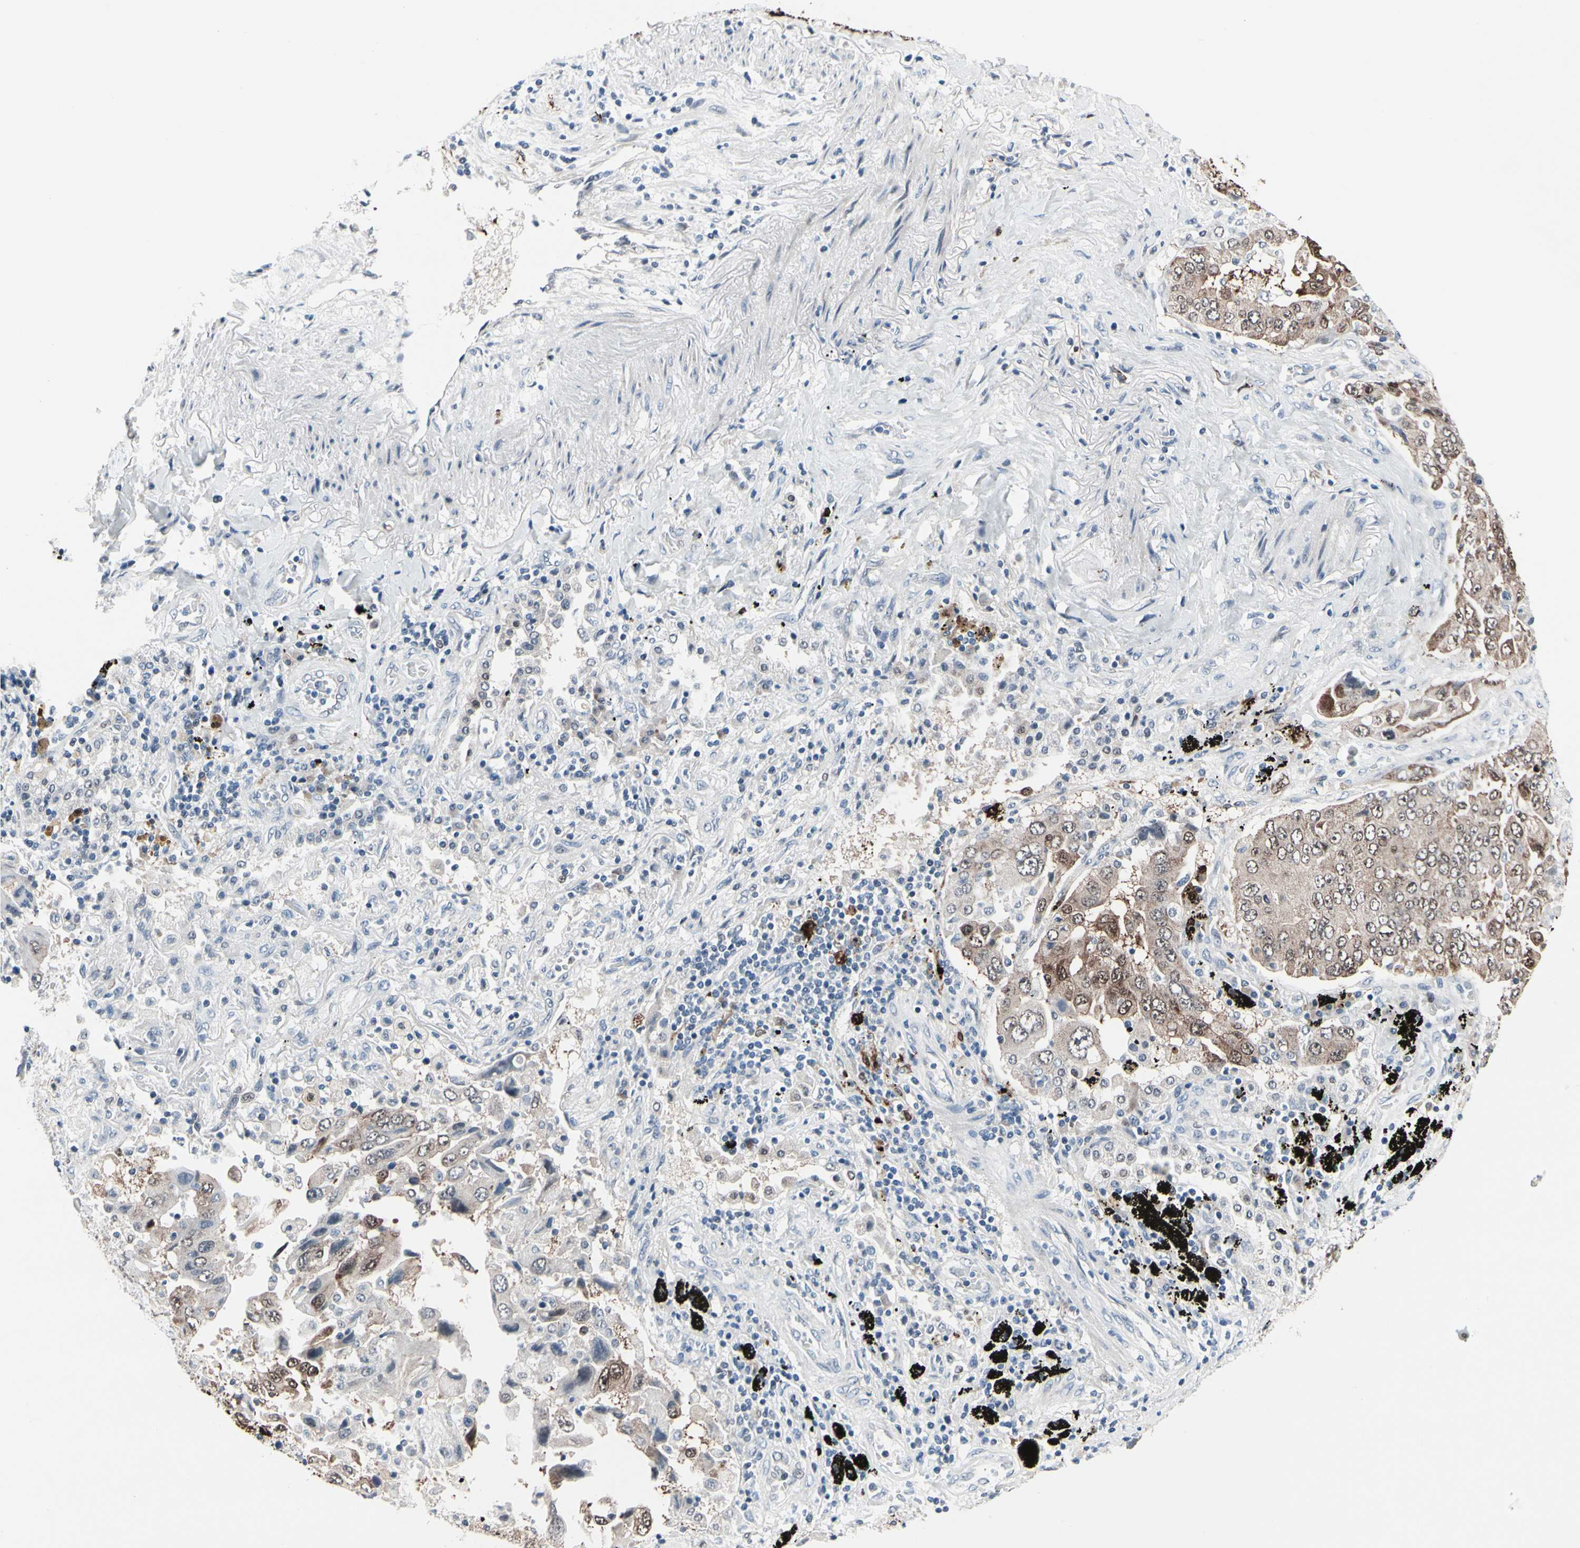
{"staining": {"intensity": "strong", "quantity": "25%-75%", "location": "cytoplasmic/membranous,nuclear"}, "tissue": "lung cancer", "cell_type": "Tumor cells", "image_type": "cancer", "snomed": [{"axis": "morphology", "description": "Adenocarcinoma, NOS"}, {"axis": "topography", "description": "Lung"}], "caption": "Brown immunohistochemical staining in lung adenocarcinoma exhibits strong cytoplasmic/membranous and nuclear staining in approximately 25%-75% of tumor cells.", "gene": "TXN", "patient": {"sex": "female", "age": 65}}